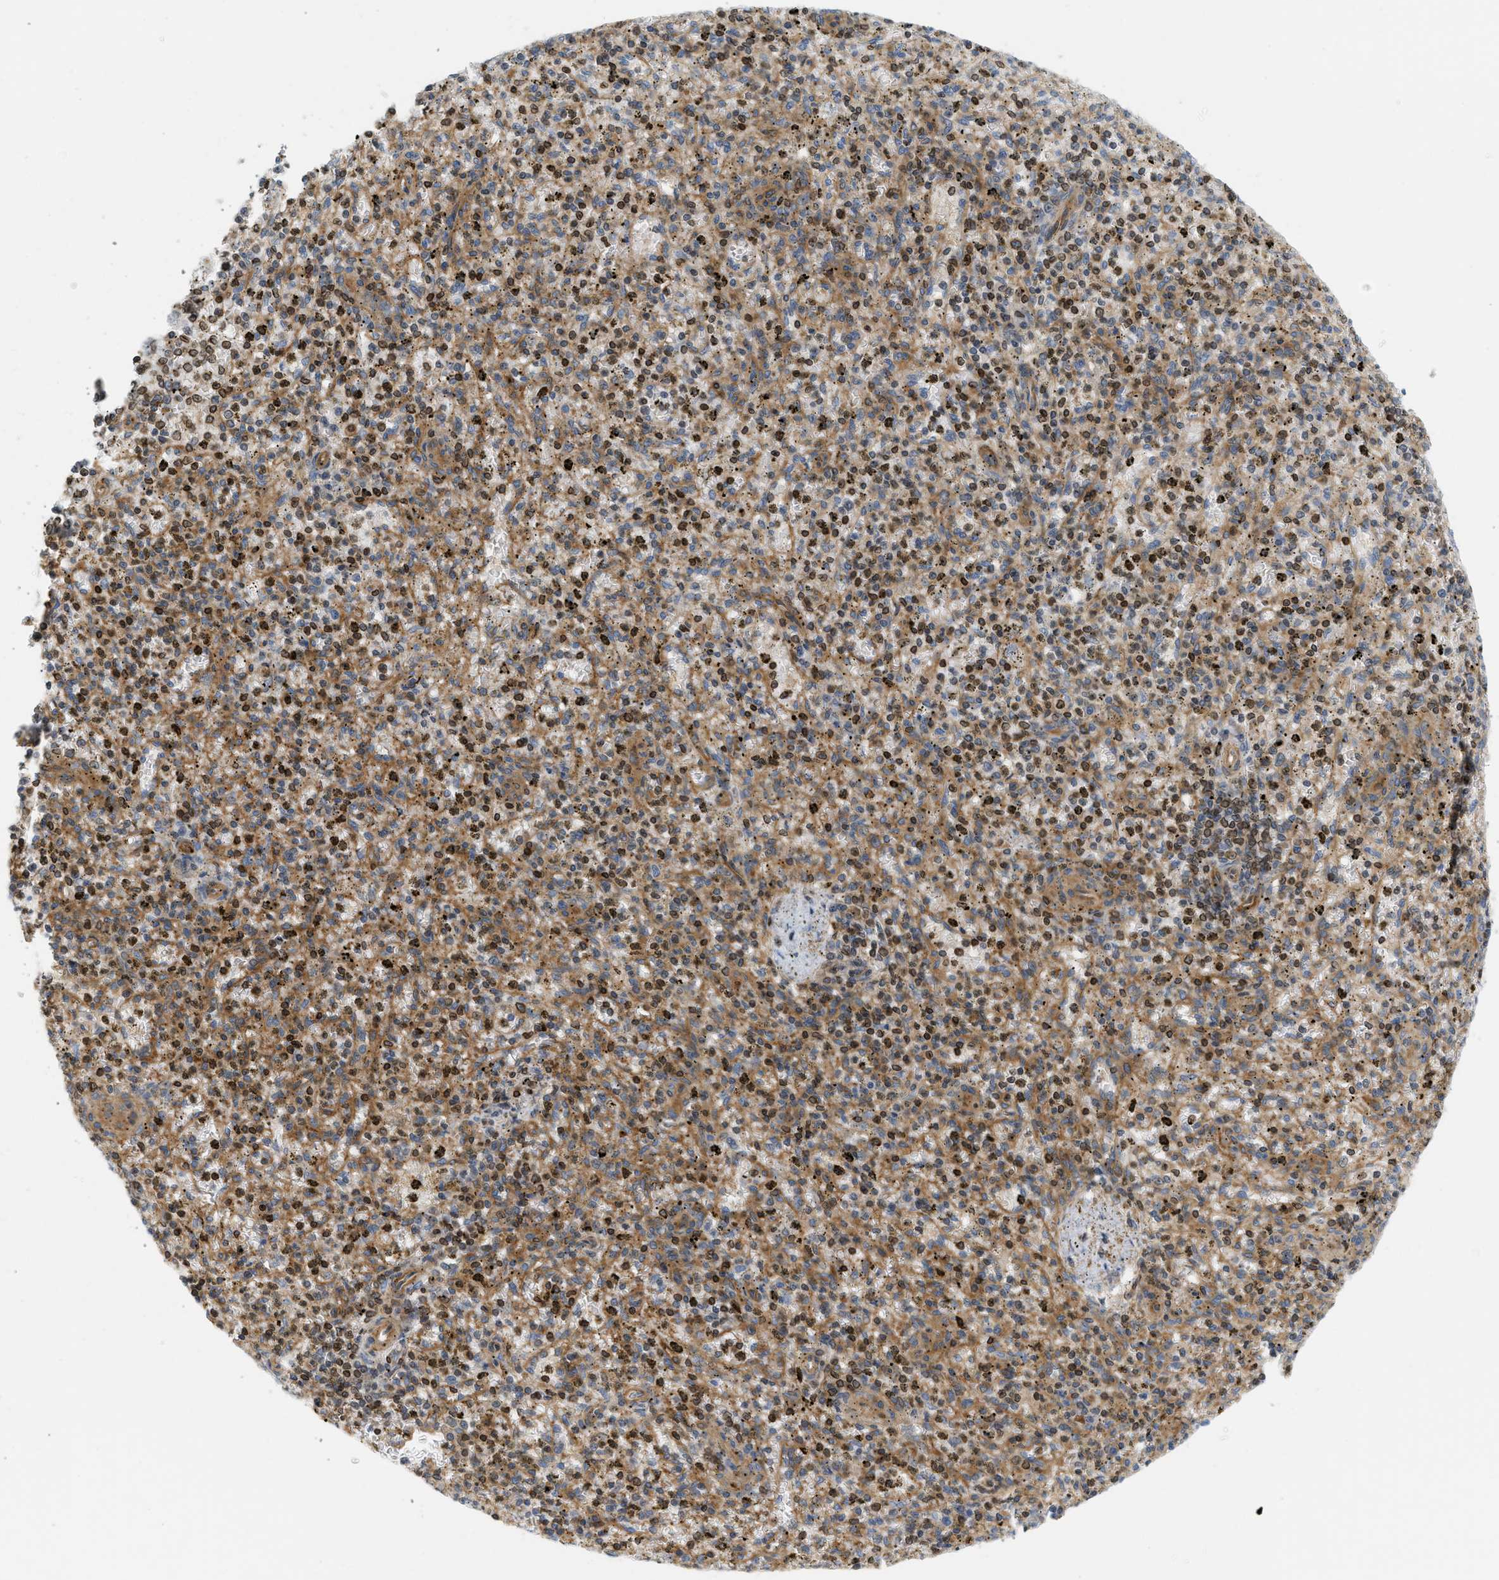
{"staining": {"intensity": "moderate", "quantity": ">75%", "location": "cytoplasmic/membranous,nuclear"}, "tissue": "spleen", "cell_type": "Cells in red pulp", "image_type": "normal", "snomed": [{"axis": "morphology", "description": "Normal tissue, NOS"}, {"axis": "topography", "description": "Spleen"}], "caption": "Human spleen stained for a protein (brown) displays moderate cytoplasmic/membranous,nuclear positive expression in about >75% of cells in red pulp.", "gene": "STRN", "patient": {"sex": "male", "age": 72}}